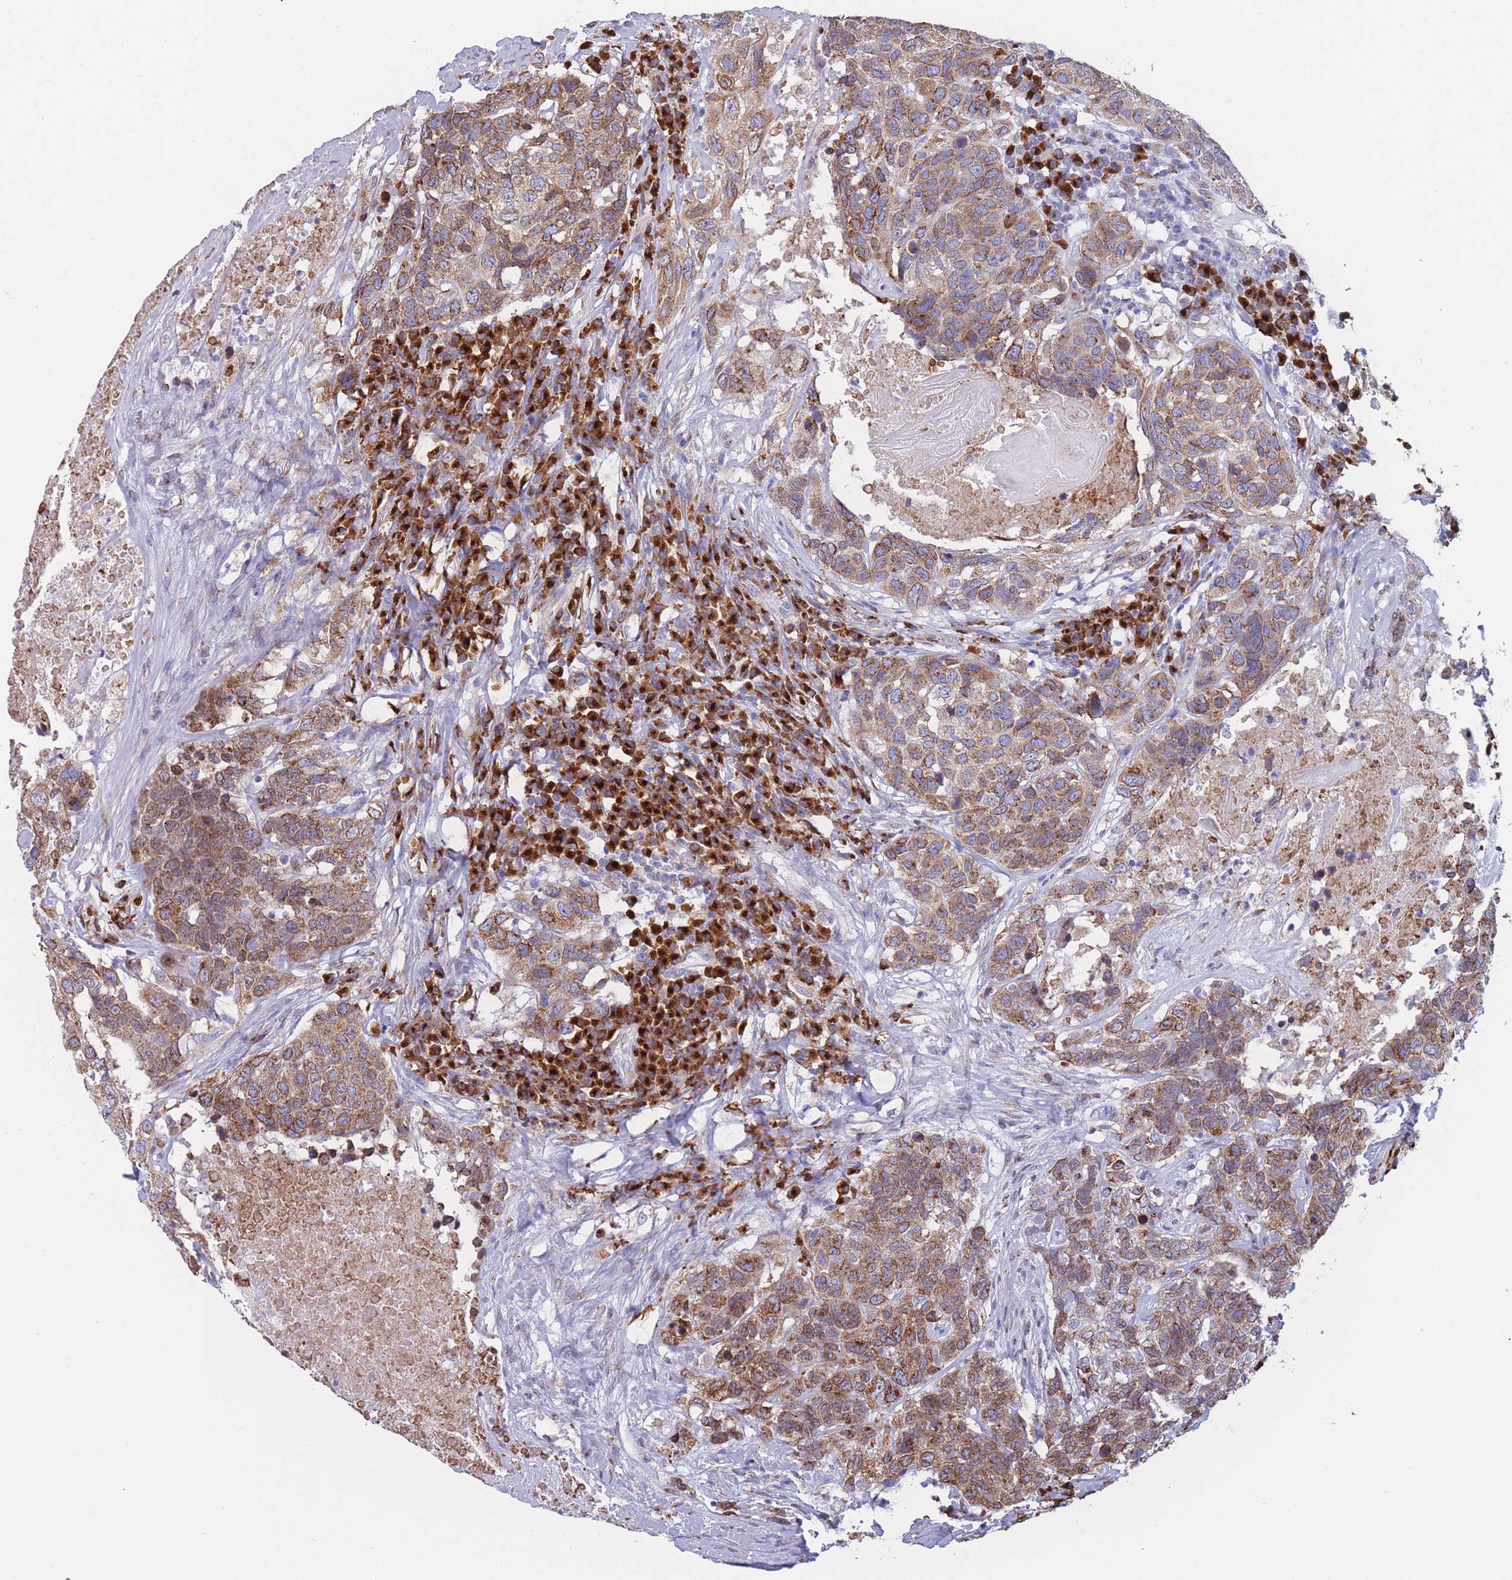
{"staining": {"intensity": "moderate", "quantity": ">75%", "location": "cytoplasmic/membranous"}, "tissue": "head and neck cancer", "cell_type": "Tumor cells", "image_type": "cancer", "snomed": [{"axis": "morphology", "description": "Squamous cell carcinoma, NOS"}, {"axis": "topography", "description": "Head-Neck"}], "caption": "There is medium levels of moderate cytoplasmic/membranous positivity in tumor cells of head and neck cancer, as demonstrated by immunohistochemical staining (brown color).", "gene": "MRPL30", "patient": {"sex": "male", "age": 66}}